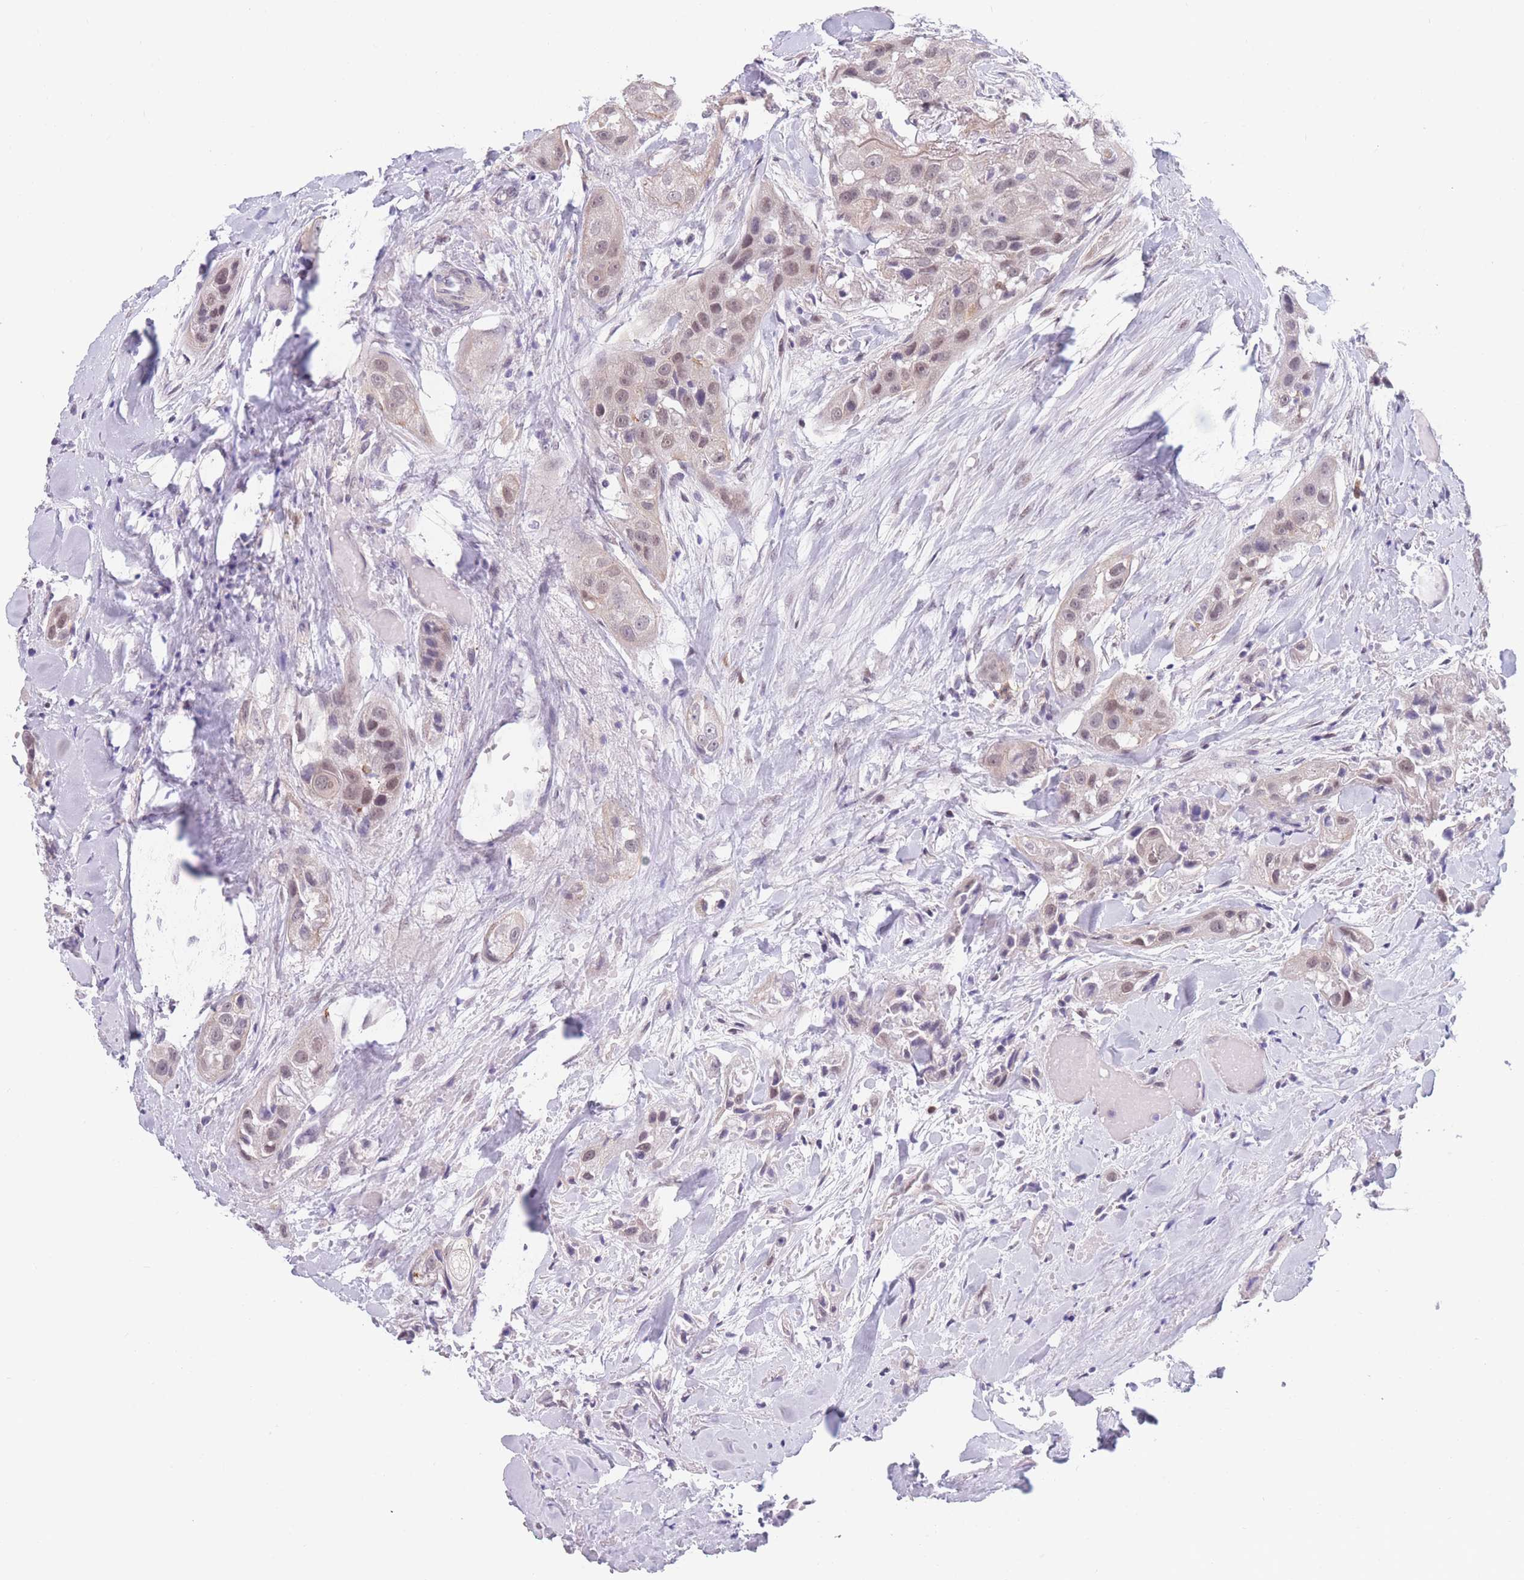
{"staining": {"intensity": "weak", "quantity": "<25%", "location": "cytoplasmic/membranous,nuclear"}, "tissue": "head and neck cancer", "cell_type": "Tumor cells", "image_type": "cancer", "snomed": [{"axis": "morphology", "description": "Normal tissue, NOS"}, {"axis": "morphology", "description": "Squamous cell carcinoma, NOS"}, {"axis": "topography", "description": "Skeletal muscle"}, {"axis": "topography", "description": "Head-Neck"}], "caption": "Tumor cells show no significant protein expression in squamous cell carcinoma (head and neck). (DAB (3,3'-diaminobenzidine) immunohistochemistry (IHC) with hematoxylin counter stain).", "gene": "PODXL", "patient": {"sex": "male", "age": 51}}